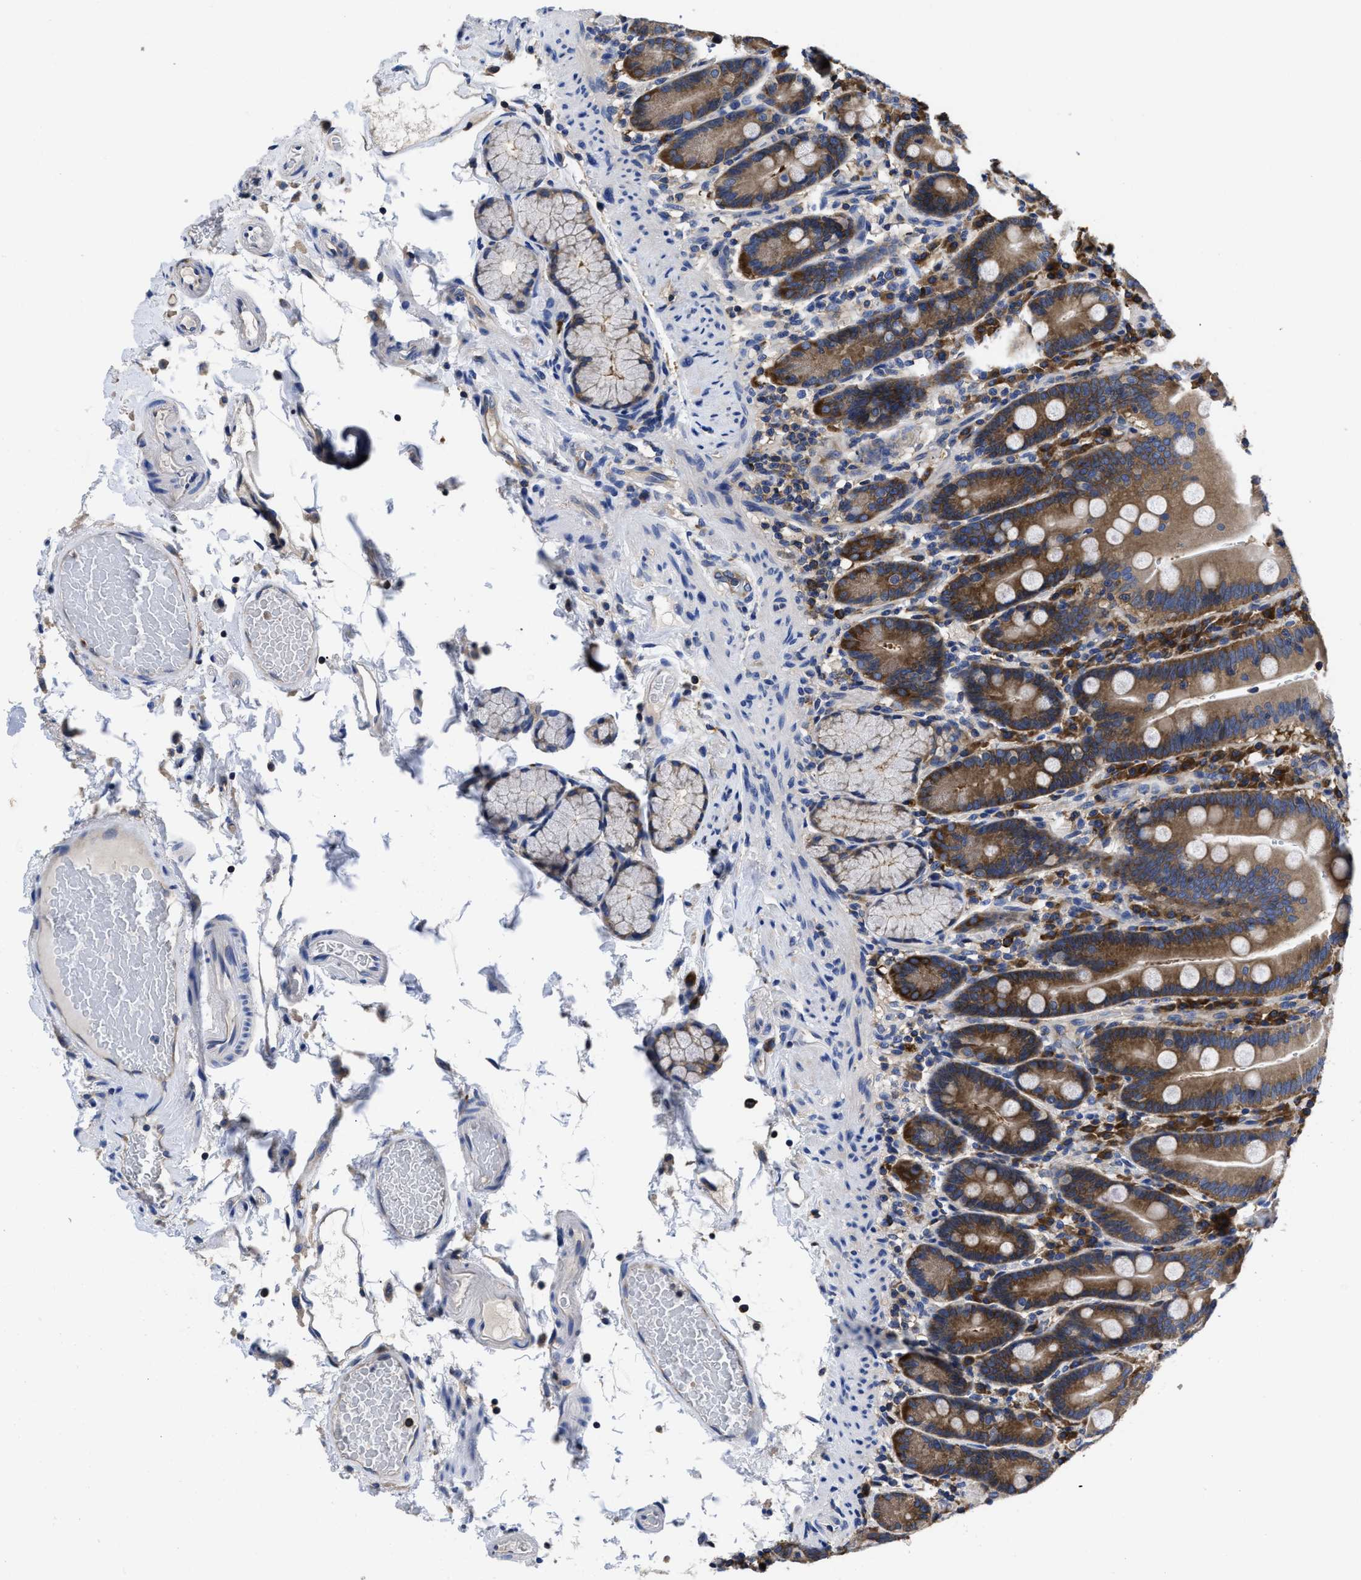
{"staining": {"intensity": "strong", "quantity": ">75%", "location": "cytoplasmic/membranous"}, "tissue": "duodenum", "cell_type": "Glandular cells", "image_type": "normal", "snomed": [{"axis": "morphology", "description": "Normal tissue, NOS"}, {"axis": "topography", "description": "Small intestine, NOS"}], "caption": "Glandular cells display high levels of strong cytoplasmic/membranous expression in approximately >75% of cells in unremarkable duodenum. Immunohistochemistry stains the protein in brown and the nuclei are stained blue.", "gene": "YARS1", "patient": {"sex": "female", "age": 71}}